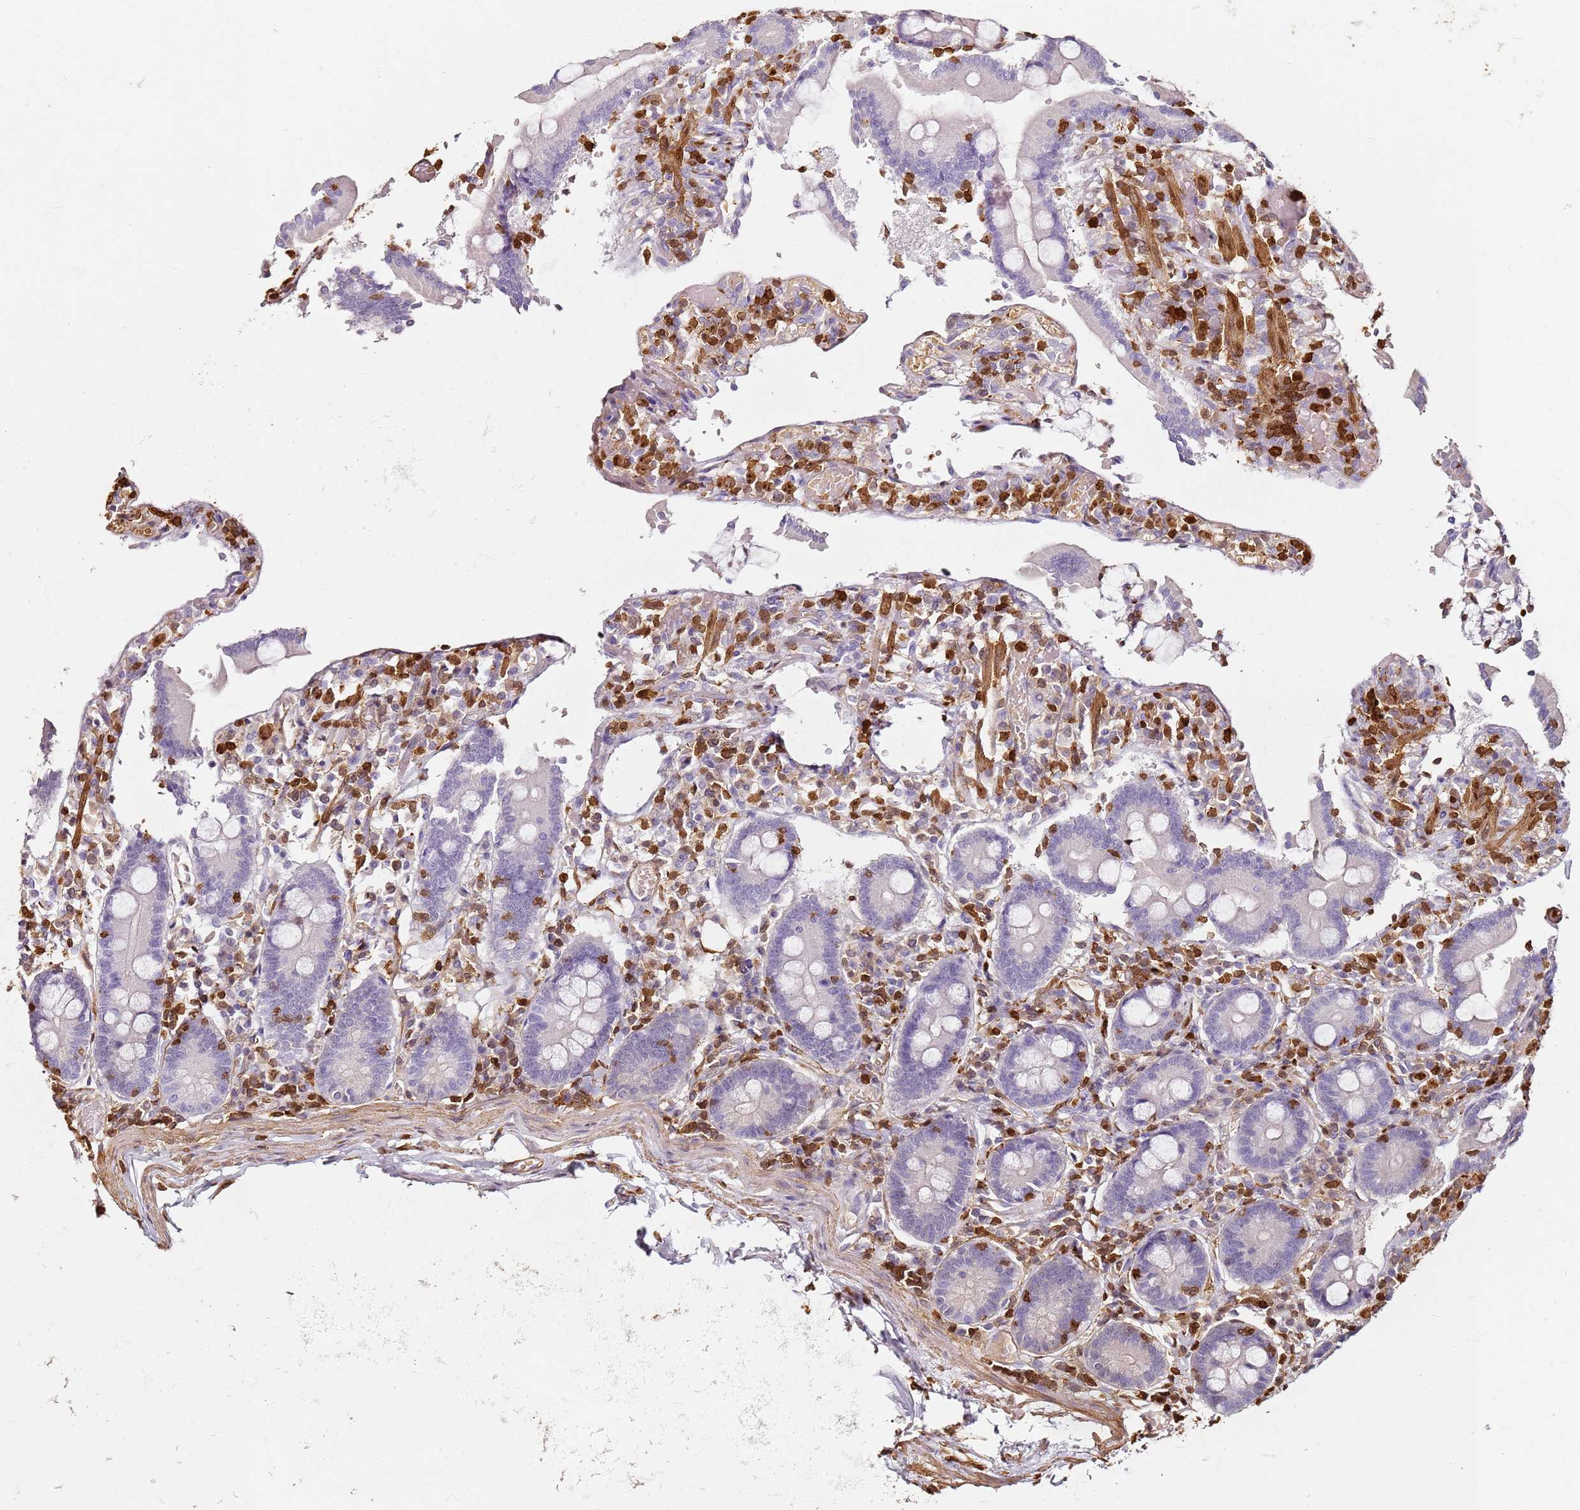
{"staining": {"intensity": "negative", "quantity": "none", "location": "none"}, "tissue": "duodenum", "cell_type": "Glandular cells", "image_type": "normal", "snomed": [{"axis": "morphology", "description": "Normal tissue, NOS"}, {"axis": "topography", "description": "Duodenum"}], "caption": "DAB (3,3'-diaminobenzidine) immunohistochemical staining of unremarkable duodenum shows no significant staining in glandular cells.", "gene": "S100A4", "patient": {"sex": "male", "age": 55}}